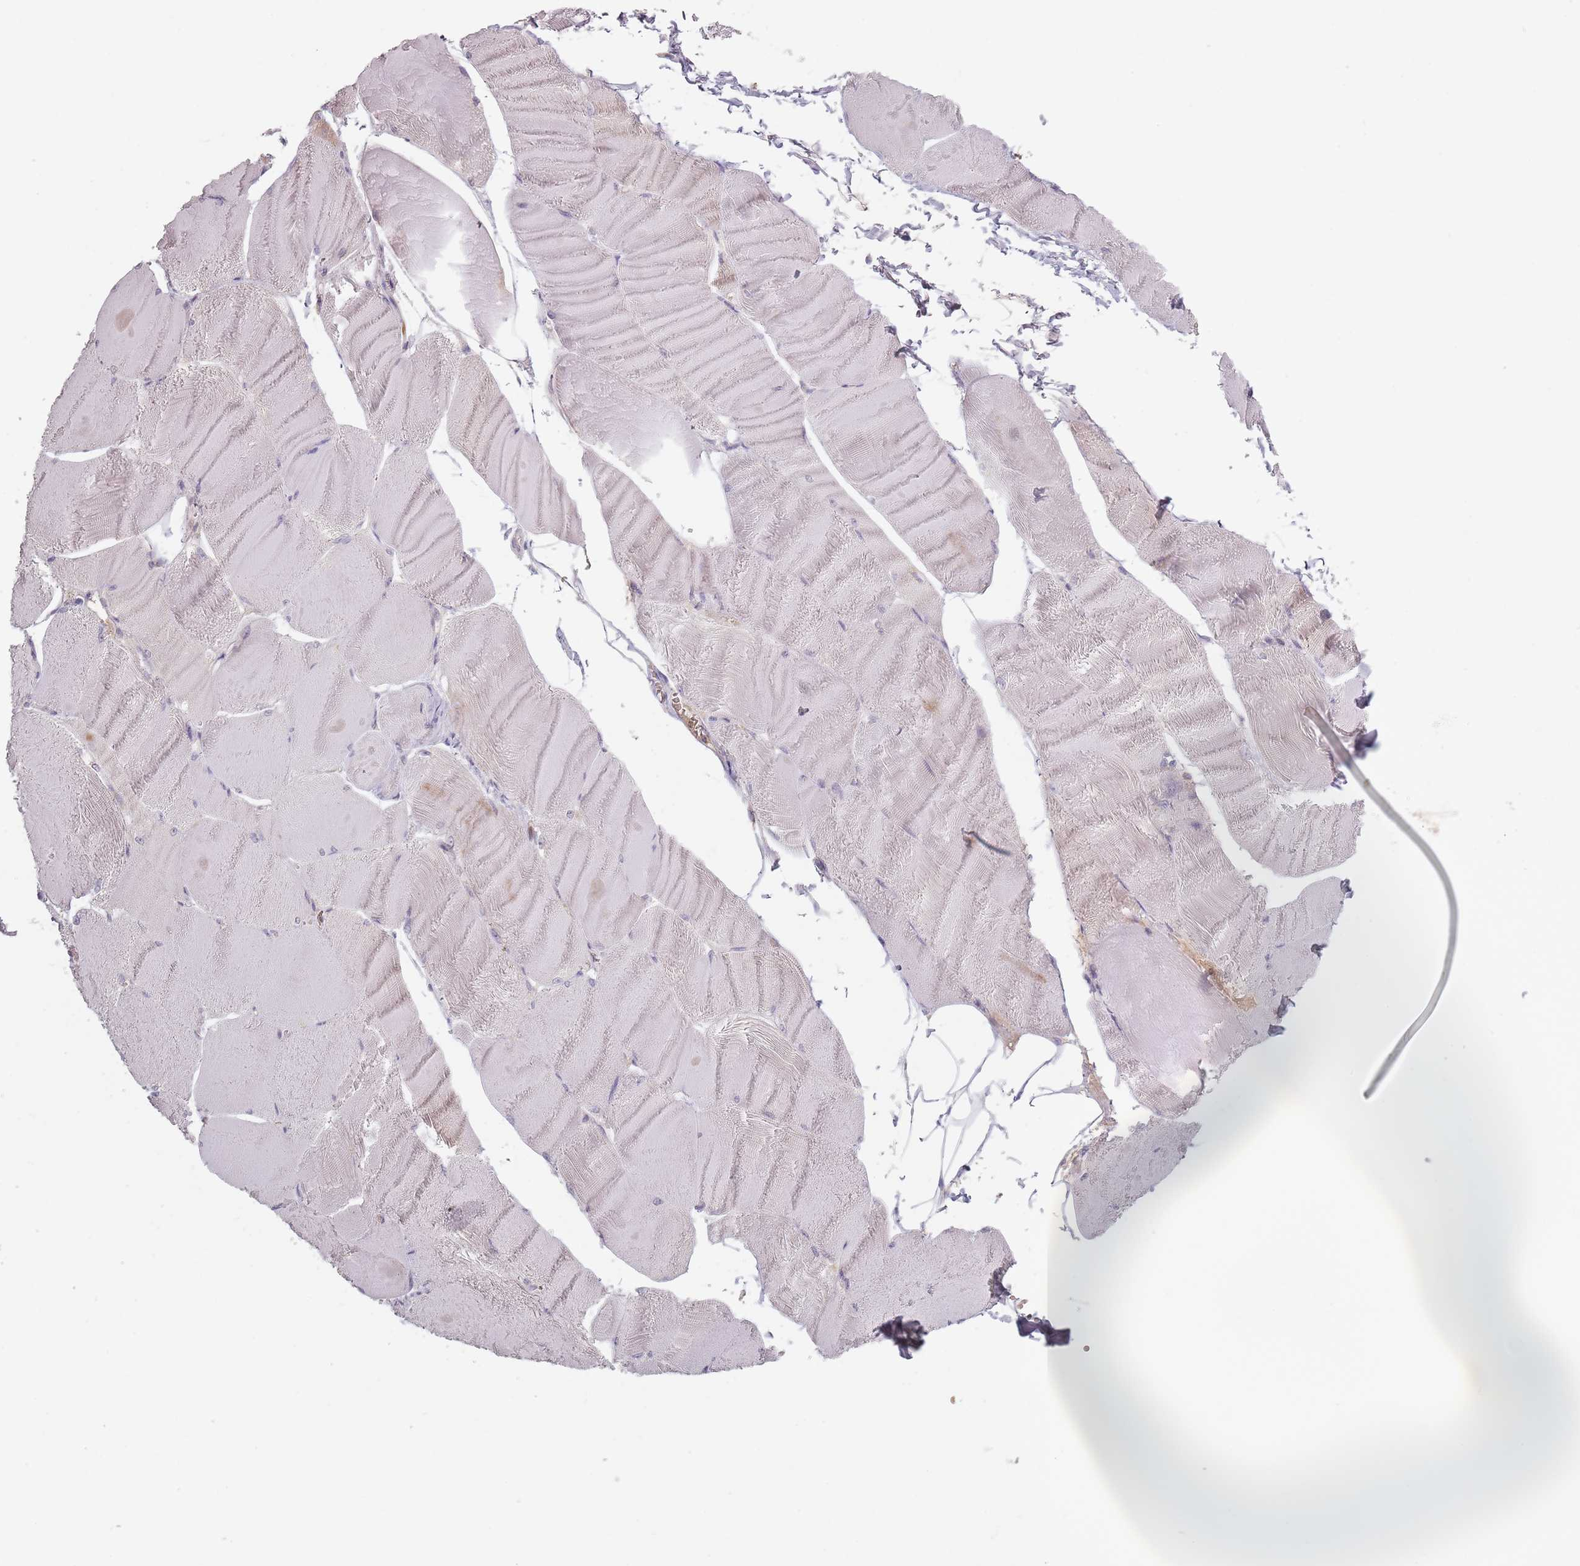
{"staining": {"intensity": "weak", "quantity": "25%-75%", "location": "cytoplasmic/membranous"}, "tissue": "skeletal muscle", "cell_type": "Myocytes", "image_type": "normal", "snomed": [{"axis": "morphology", "description": "Normal tissue, NOS"}, {"axis": "morphology", "description": "Basal cell carcinoma"}, {"axis": "topography", "description": "Skeletal muscle"}], "caption": "The image exhibits immunohistochemical staining of normal skeletal muscle. There is weak cytoplasmic/membranous staining is seen in about 25%-75% of myocytes. The staining was performed using DAB (3,3'-diaminobenzidine), with brown indicating positive protein expression. Nuclei are stained blue with hematoxylin.", "gene": "ASB13", "patient": {"sex": "female", "age": 64}}